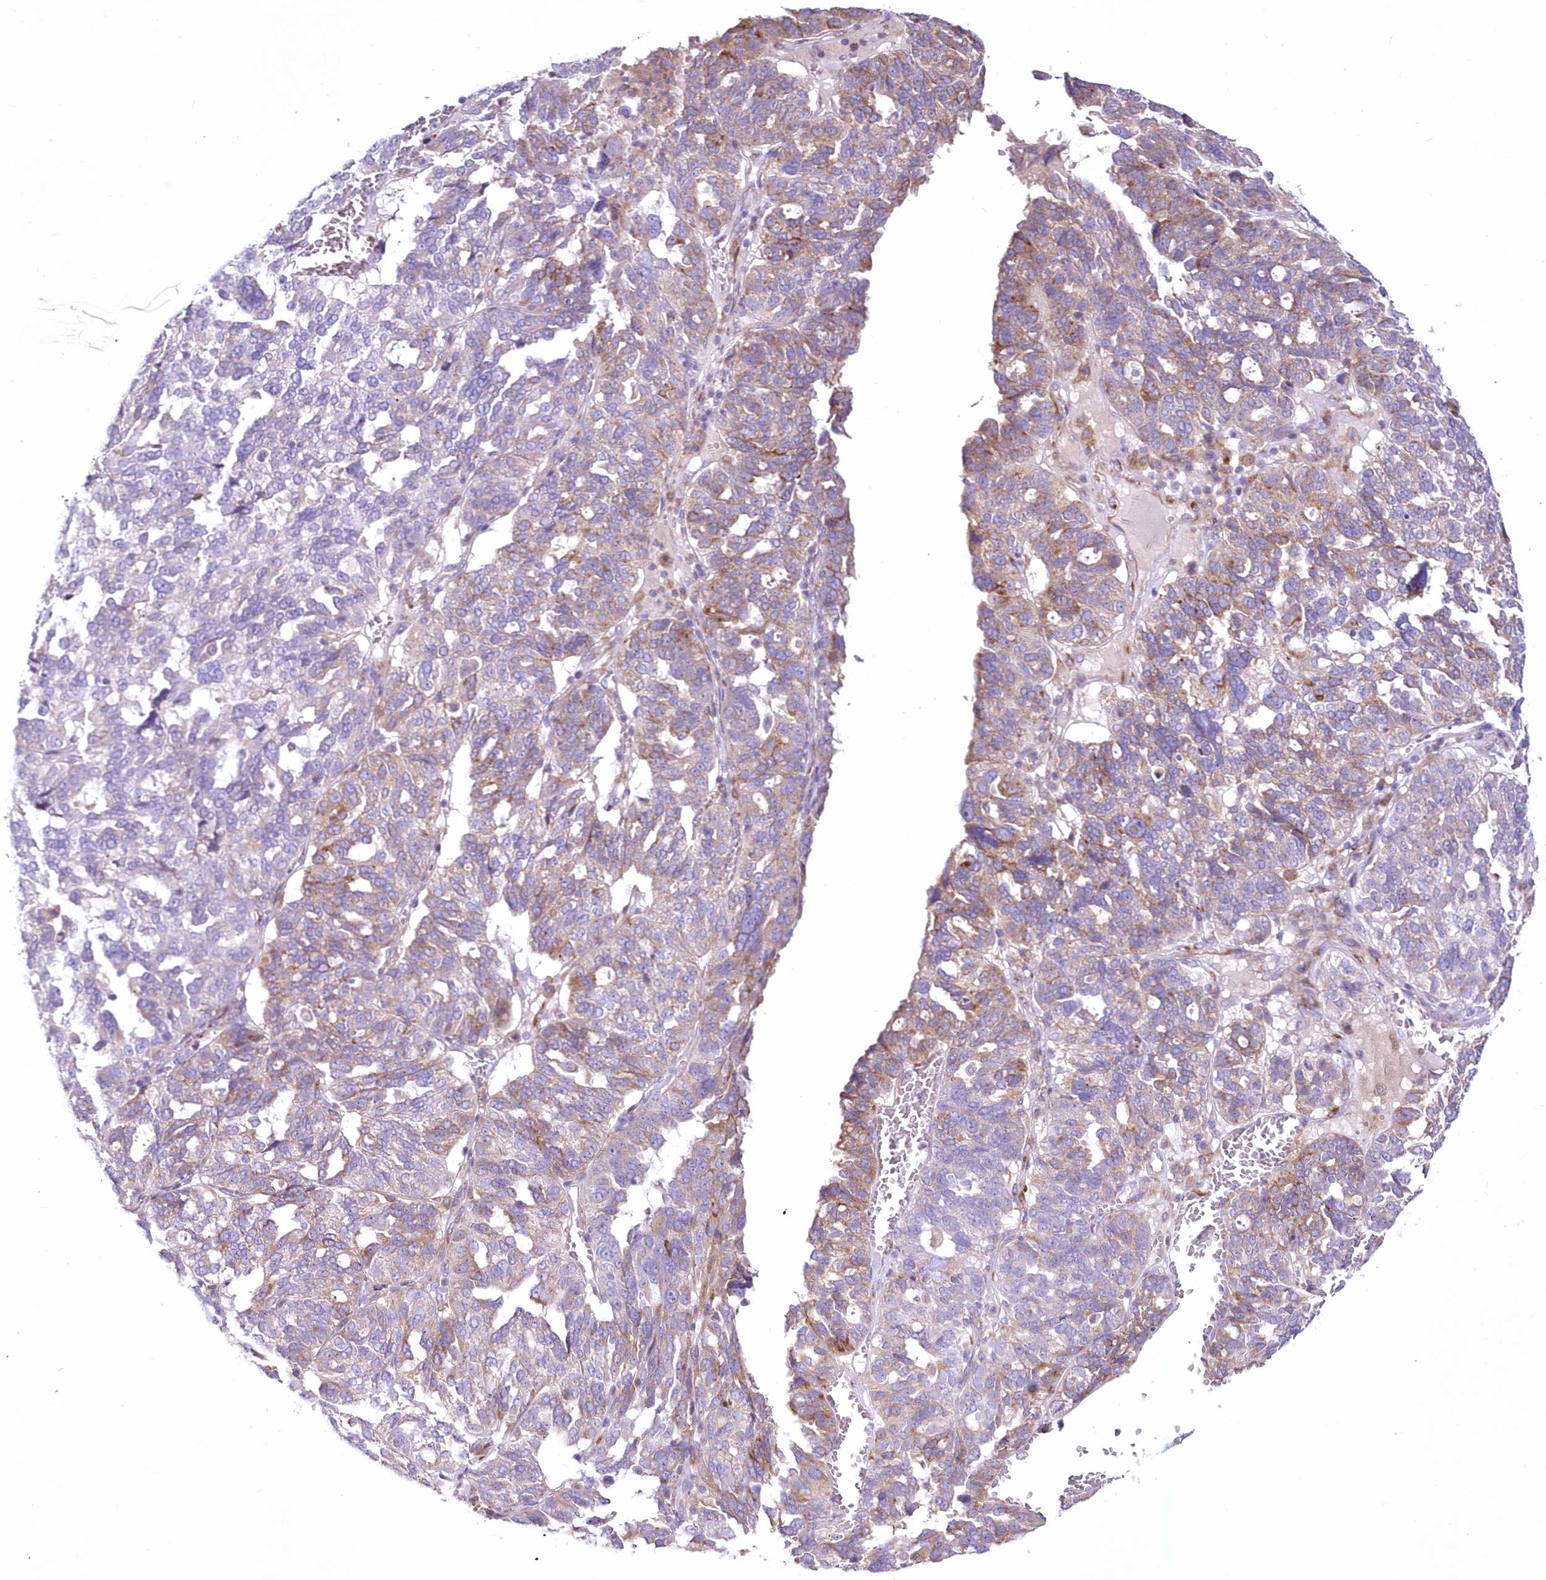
{"staining": {"intensity": "moderate", "quantity": "<25%", "location": "cytoplasmic/membranous"}, "tissue": "ovarian cancer", "cell_type": "Tumor cells", "image_type": "cancer", "snomed": [{"axis": "morphology", "description": "Cystadenocarcinoma, serous, NOS"}, {"axis": "topography", "description": "Ovary"}], "caption": "Protein staining reveals moderate cytoplasmic/membranous staining in approximately <25% of tumor cells in ovarian cancer.", "gene": "ARFGEF3", "patient": {"sex": "female", "age": 59}}